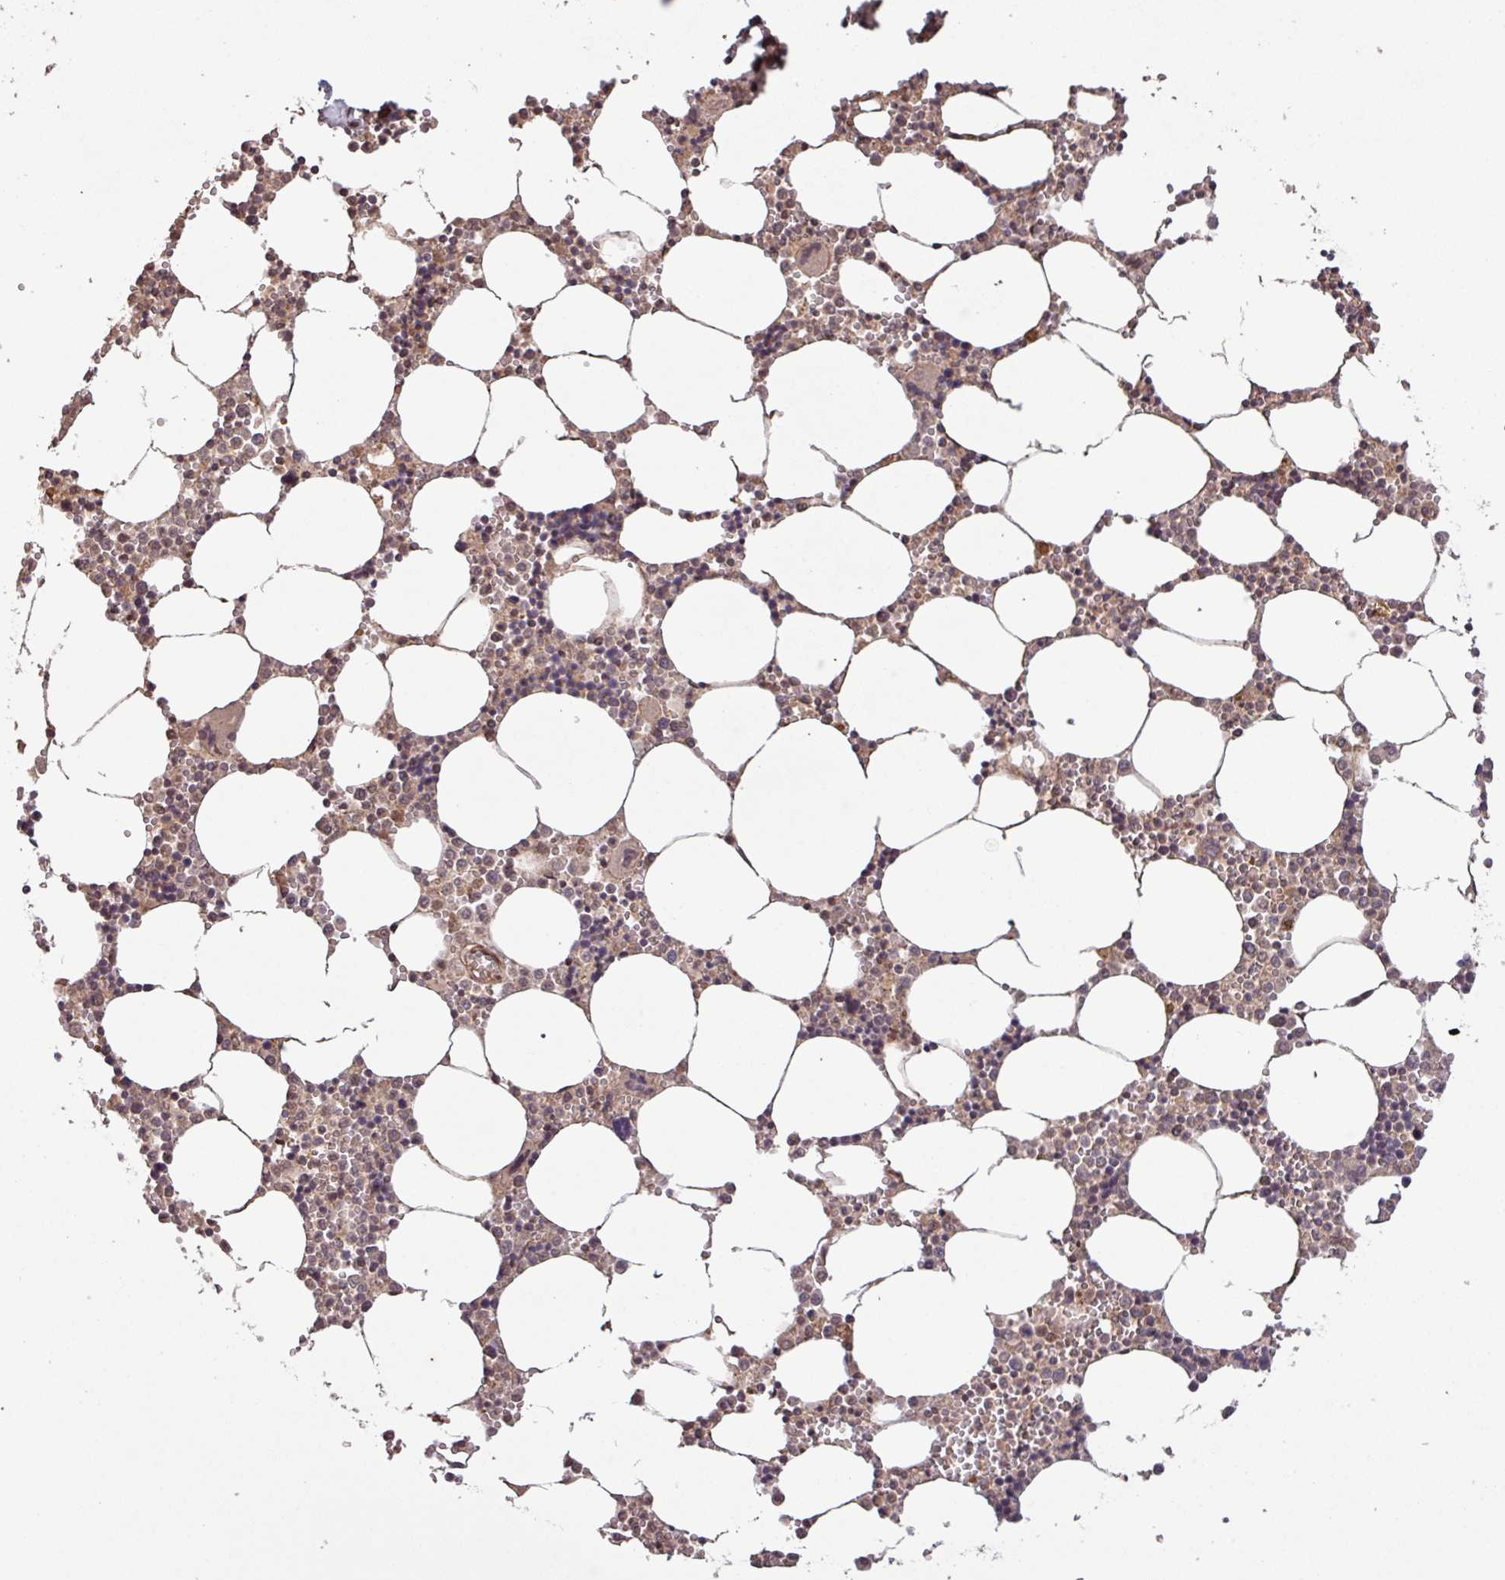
{"staining": {"intensity": "weak", "quantity": "25%-75%", "location": "cytoplasmic/membranous"}, "tissue": "bone marrow", "cell_type": "Hematopoietic cells", "image_type": "normal", "snomed": [{"axis": "morphology", "description": "Normal tissue, NOS"}, {"axis": "topography", "description": "Bone marrow"}], "caption": "Immunohistochemical staining of benign bone marrow reveals 25%-75% levels of weak cytoplasmic/membranous protein staining in about 25%-75% of hematopoietic cells. Nuclei are stained in blue.", "gene": "TRABD2A", "patient": {"sex": "male", "age": 54}}